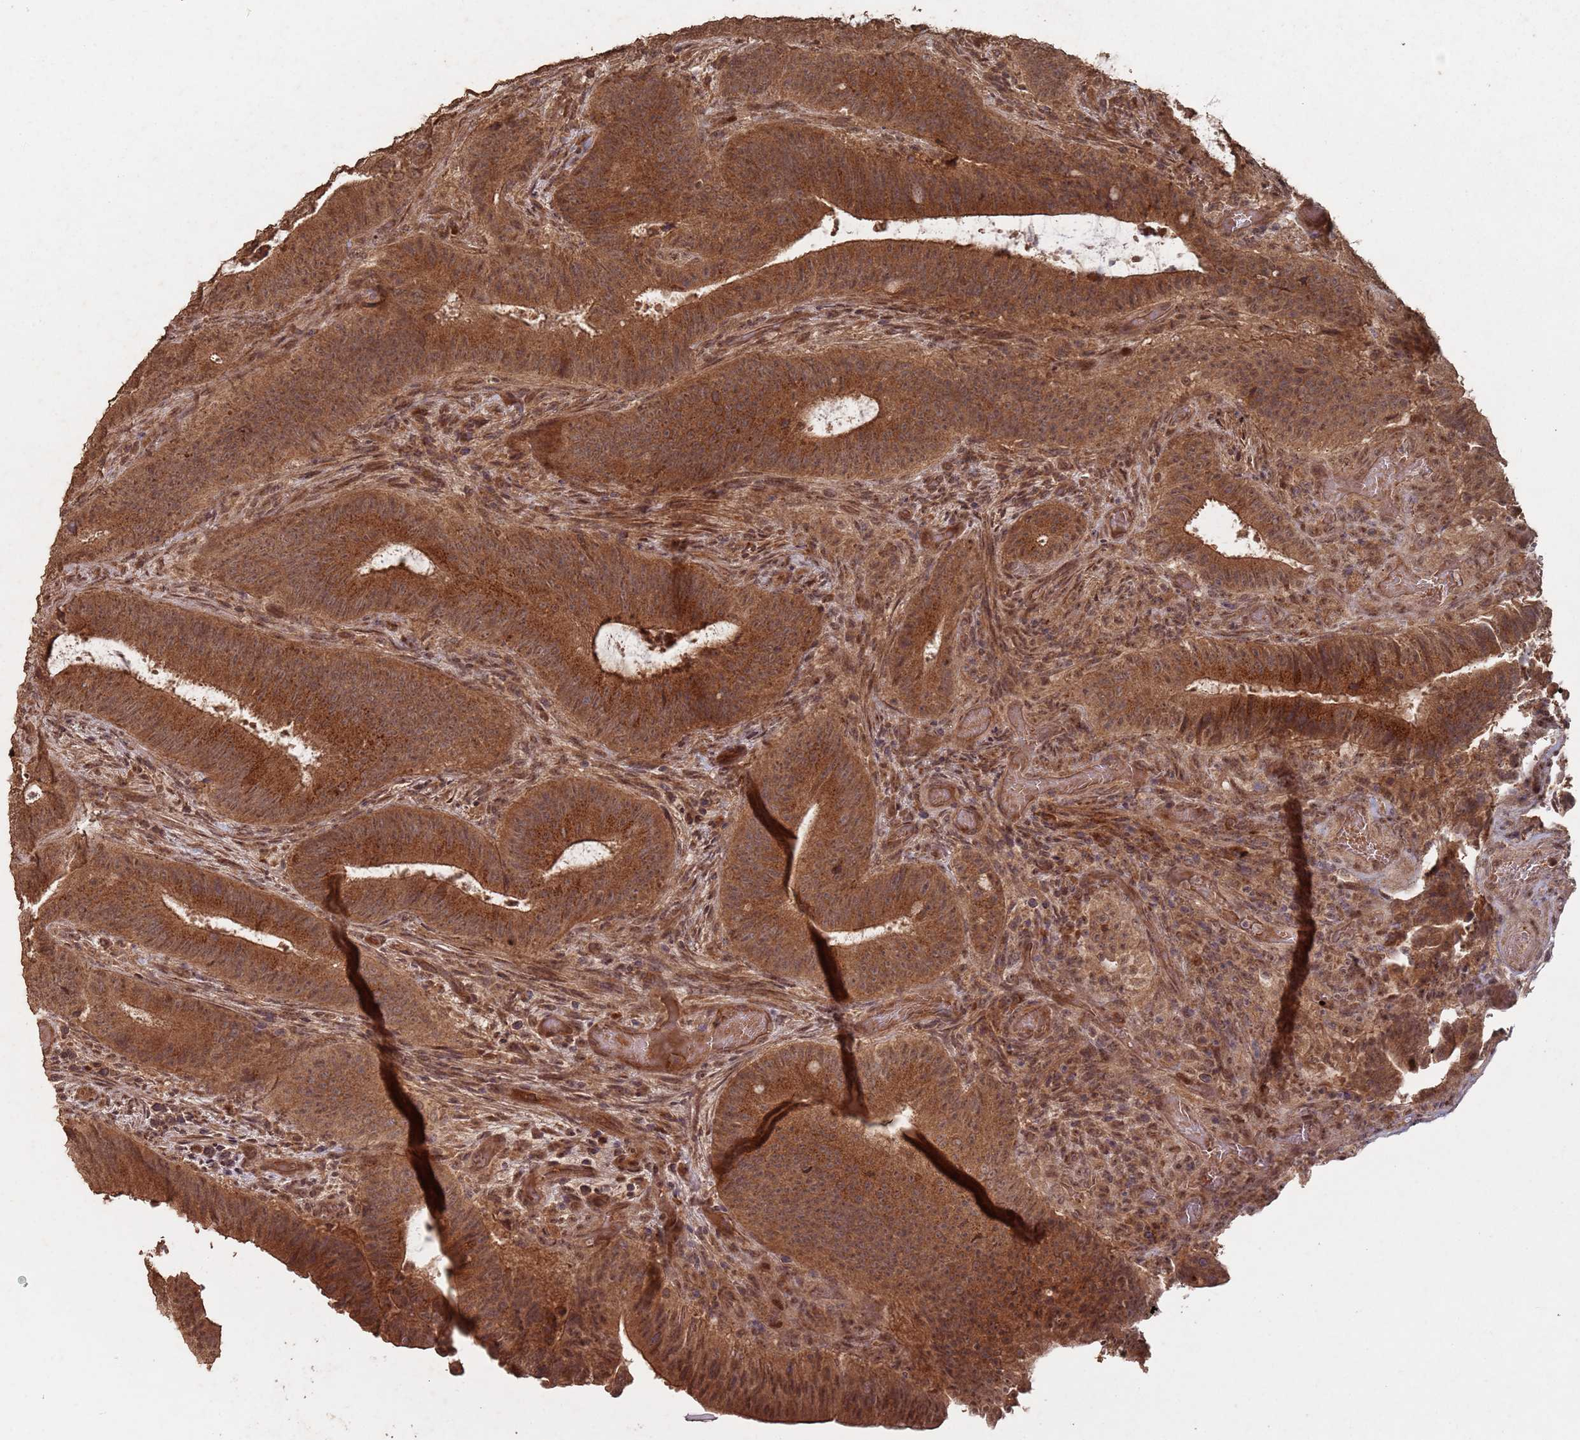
{"staining": {"intensity": "strong", "quantity": ">75%", "location": "cytoplasmic/membranous,nuclear"}, "tissue": "colorectal cancer", "cell_type": "Tumor cells", "image_type": "cancer", "snomed": [{"axis": "morphology", "description": "Adenocarcinoma, NOS"}, {"axis": "topography", "description": "Colon"}], "caption": "Colorectal cancer (adenocarcinoma) stained for a protein shows strong cytoplasmic/membranous and nuclear positivity in tumor cells. Using DAB (brown) and hematoxylin (blue) stains, captured at high magnification using brightfield microscopy.", "gene": "FRAT1", "patient": {"sex": "female", "age": 43}}